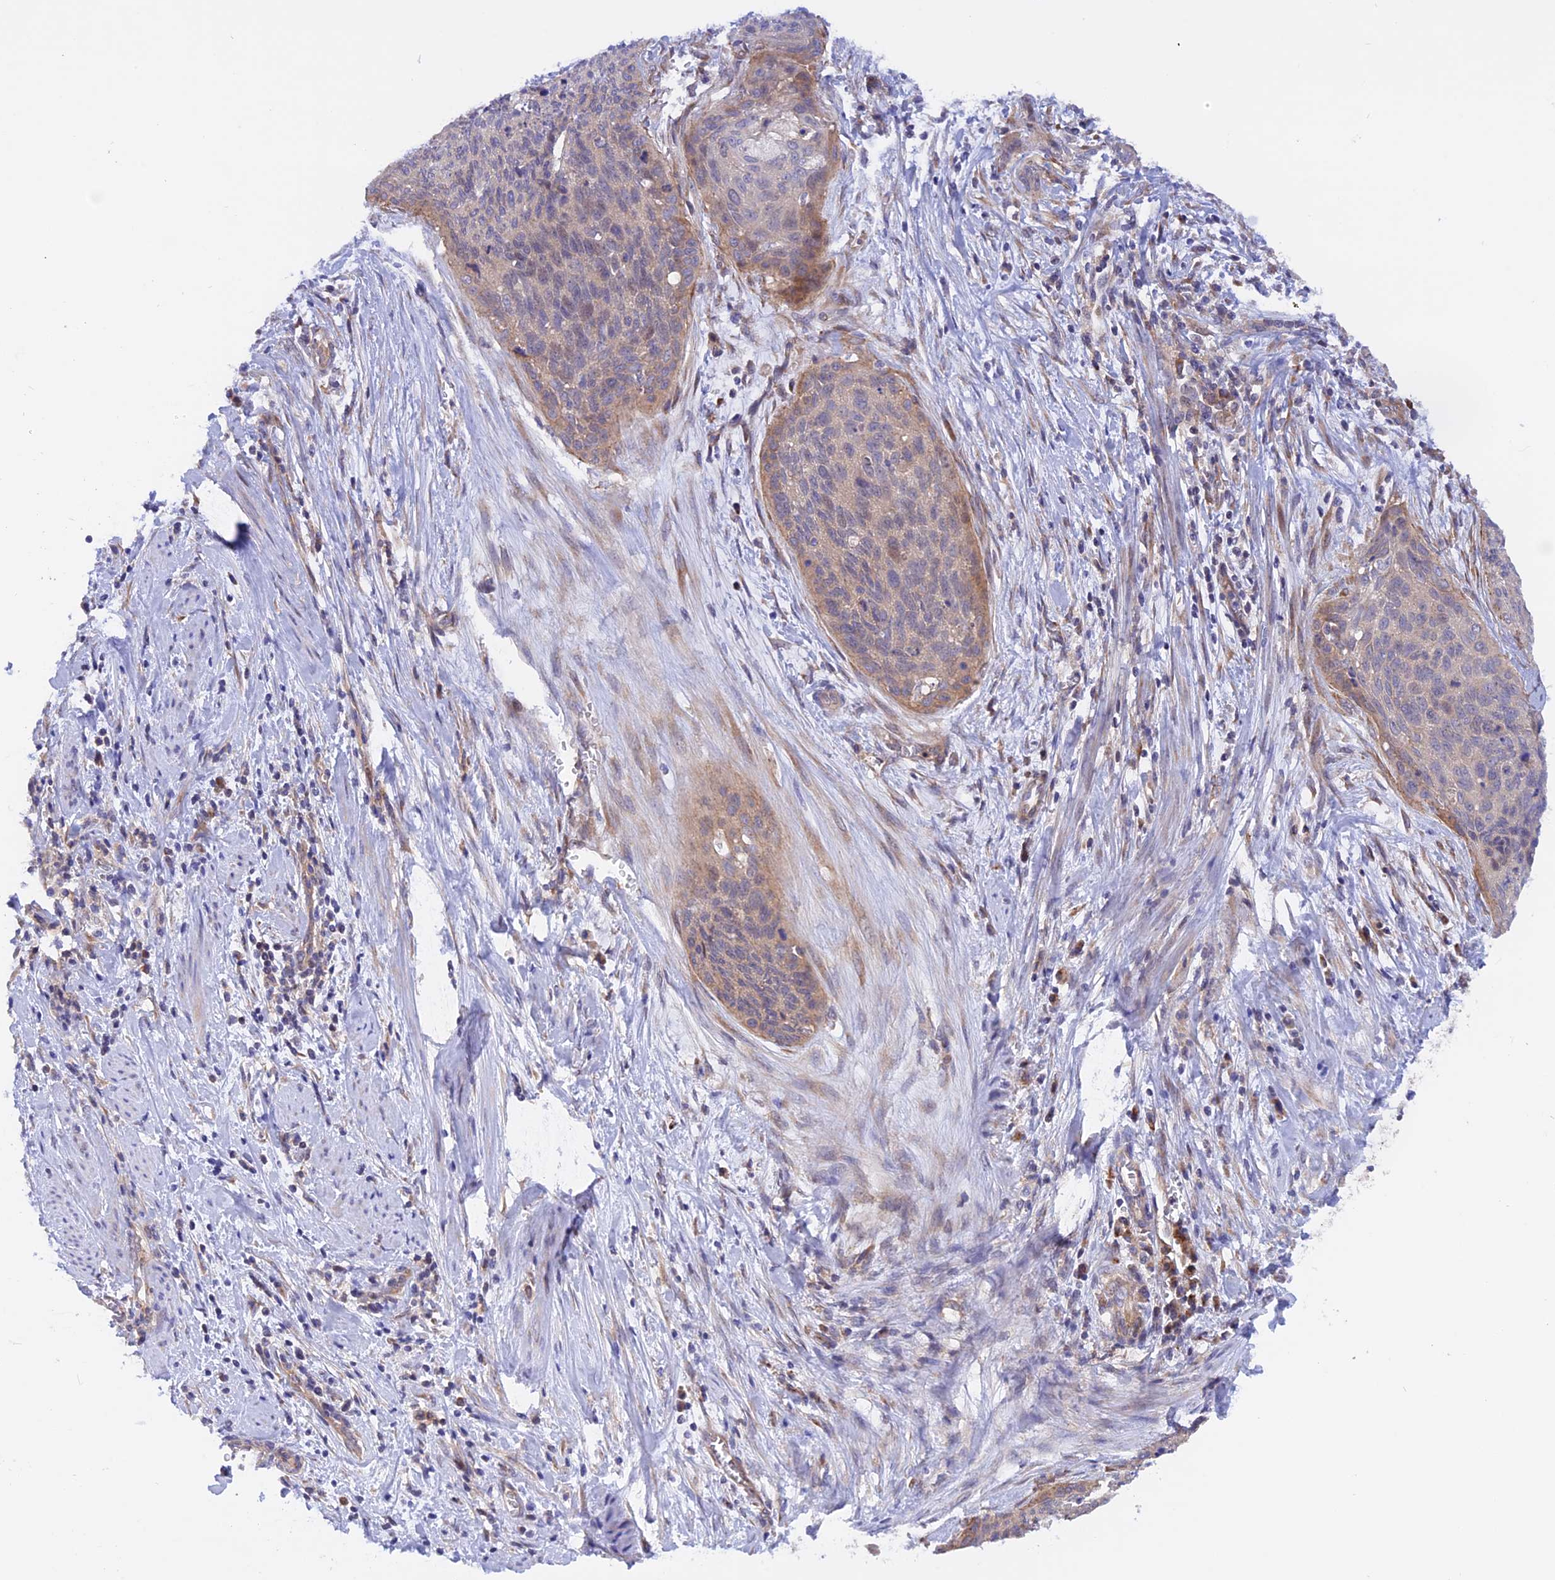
{"staining": {"intensity": "weak", "quantity": "25%-75%", "location": "cytoplasmic/membranous"}, "tissue": "cervical cancer", "cell_type": "Tumor cells", "image_type": "cancer", "snomed": [{"axis": "morphology", "description": "Squamous cell carcinoma, NOS"}, {"axis": "topography", "description": "Cervix"}], "caption": "This is an image of immunohistochemistry staining of cervical cancer (squamous cell carcinoma), which shows weak positivity in the cytoplasmic/membranous of tumor cells.", "gene": "HYCC1", "patient": {"sex": "female", "age": 55}}